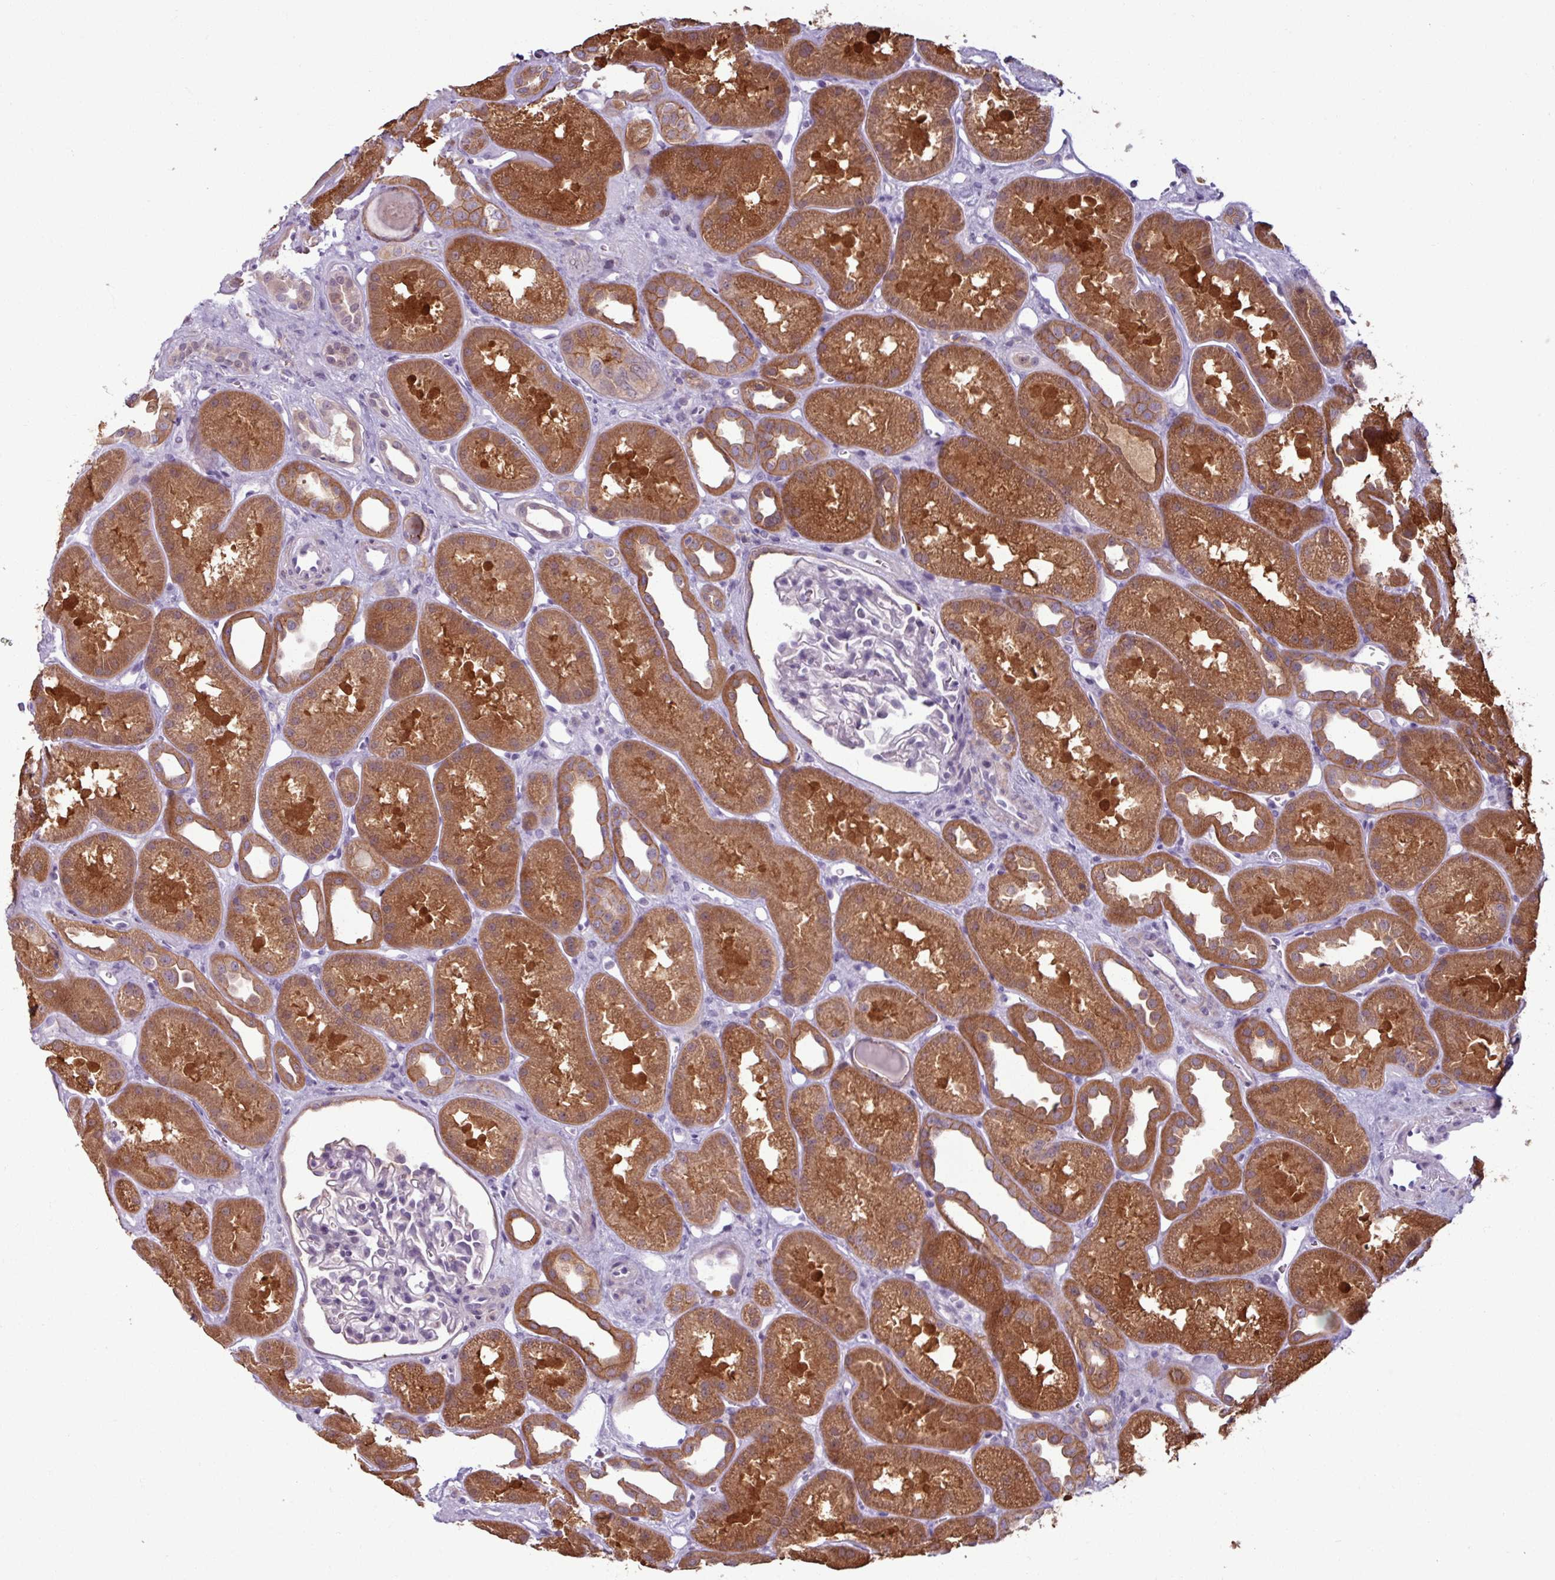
{"staining": {"intensity": "negative", "quantity": "none", "location": "none"}, "tissue": "kidney", "cell_type": "Cells in glomeruli", "image_type": "normal", "snomed": [{"axis": "morphology", "description": "Normal tissue, NOS"}, {"axis": "topography", "description": "Kidney"}], "caption": "High power microscopy histopathology image of an immunohistochemistry (IHC) photomicrograph of benign kidney, revealing no significant positivity in cells in glomeruli. (Stains: DAB (3,3'-diaminobenzidine) IHC with hematoxylin counter stain, Microscopy: brightfield microscopy at high magnification).", "gene": "PNMA6A", "patient": {"sex": "male", "age": 61}}